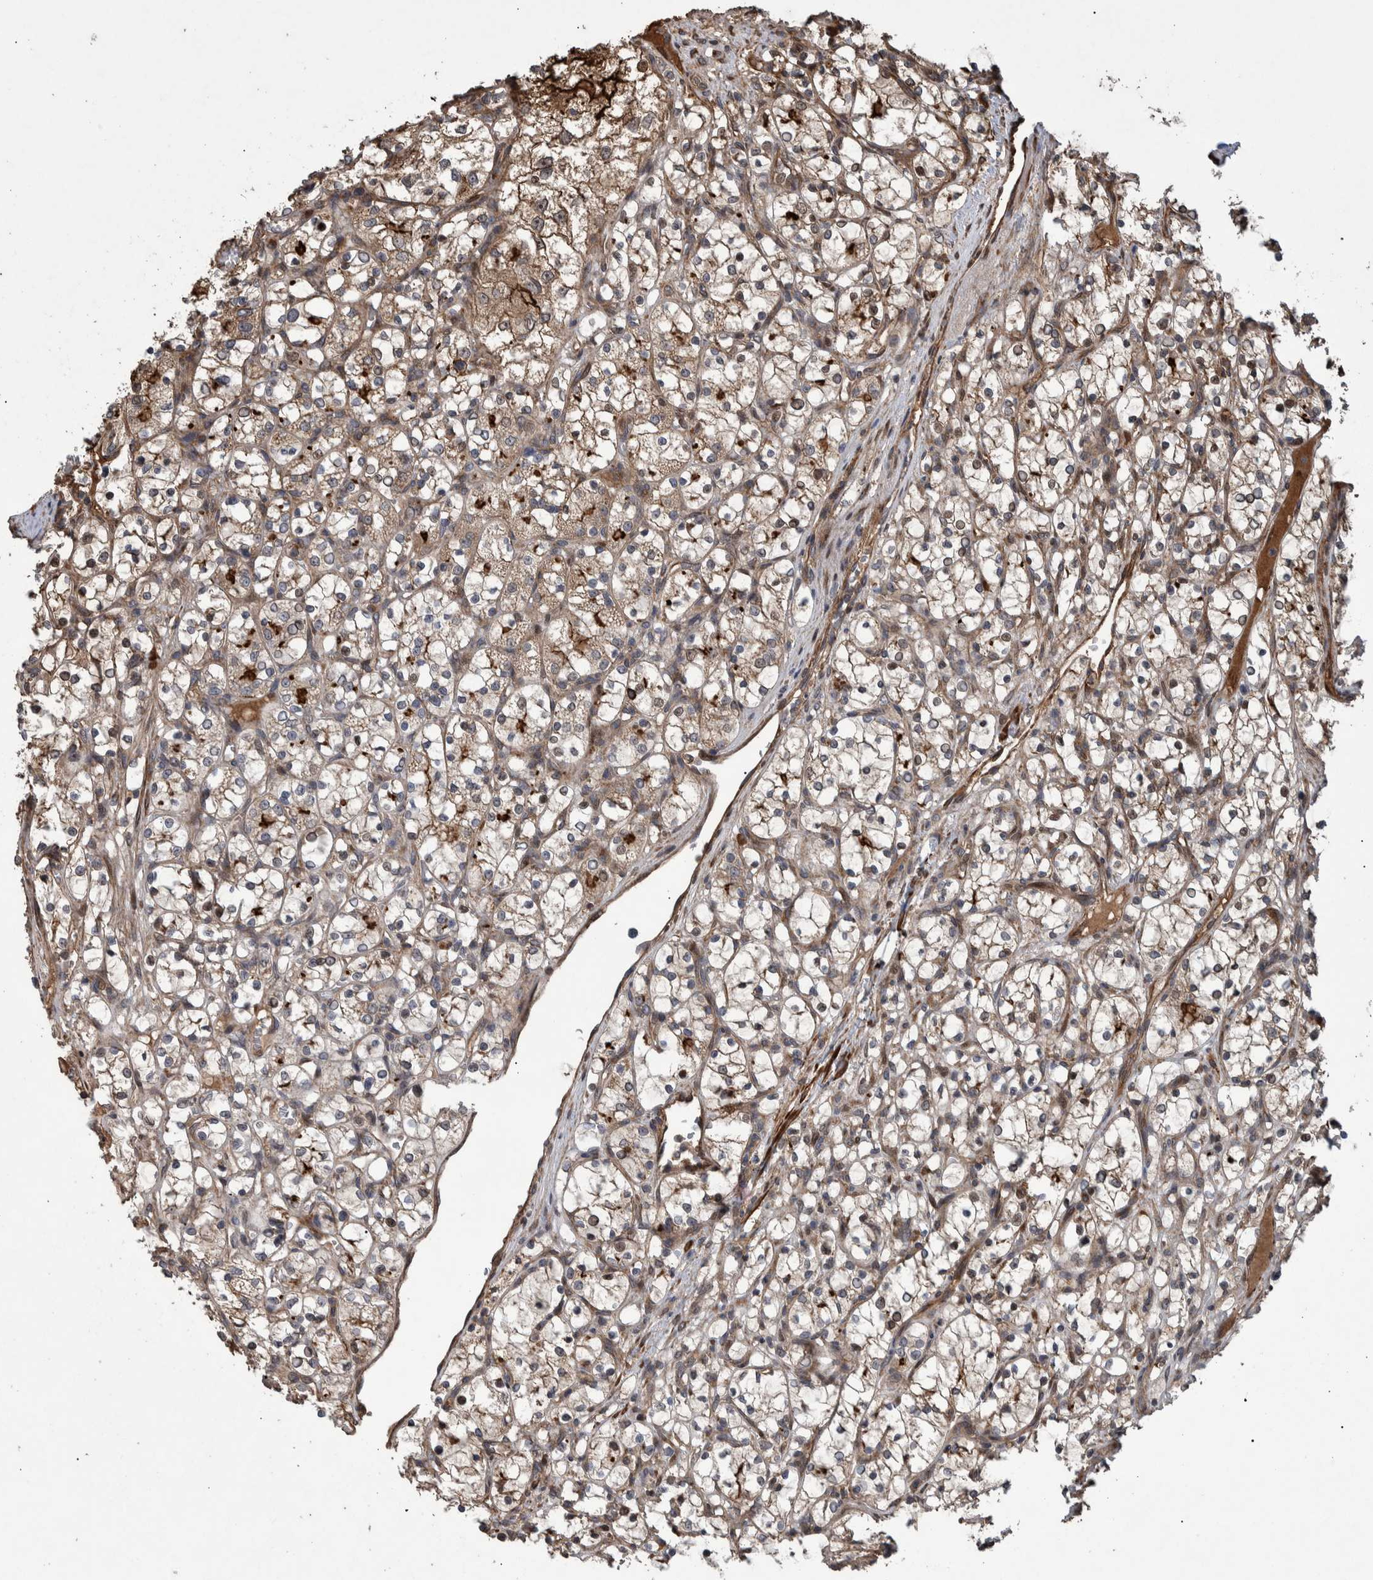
{"staining": {"intensity": "moderate", "quantity": ">75%", "location": "cytoplasmic/membranous"}, "tissue": "renal cancer", "cell_type": "Tumor cells", "image_type": "cancer", "snomed": [{"axis": "morphology", "description": "Adenocarcinoma, NOS"}, {"axis": "topography", "description": "Kidney"}], "caption": "An immunohistochemistry photomicrograph of neoplastic tissue is shown. Protein staining in brown labels moderate cytoplasmic/membranous positivity in renal cancer (adenocarcinoma) within tumor cells.", "gene": "B3GNTL1", "patient": {"sex": "female", "age": 69}}